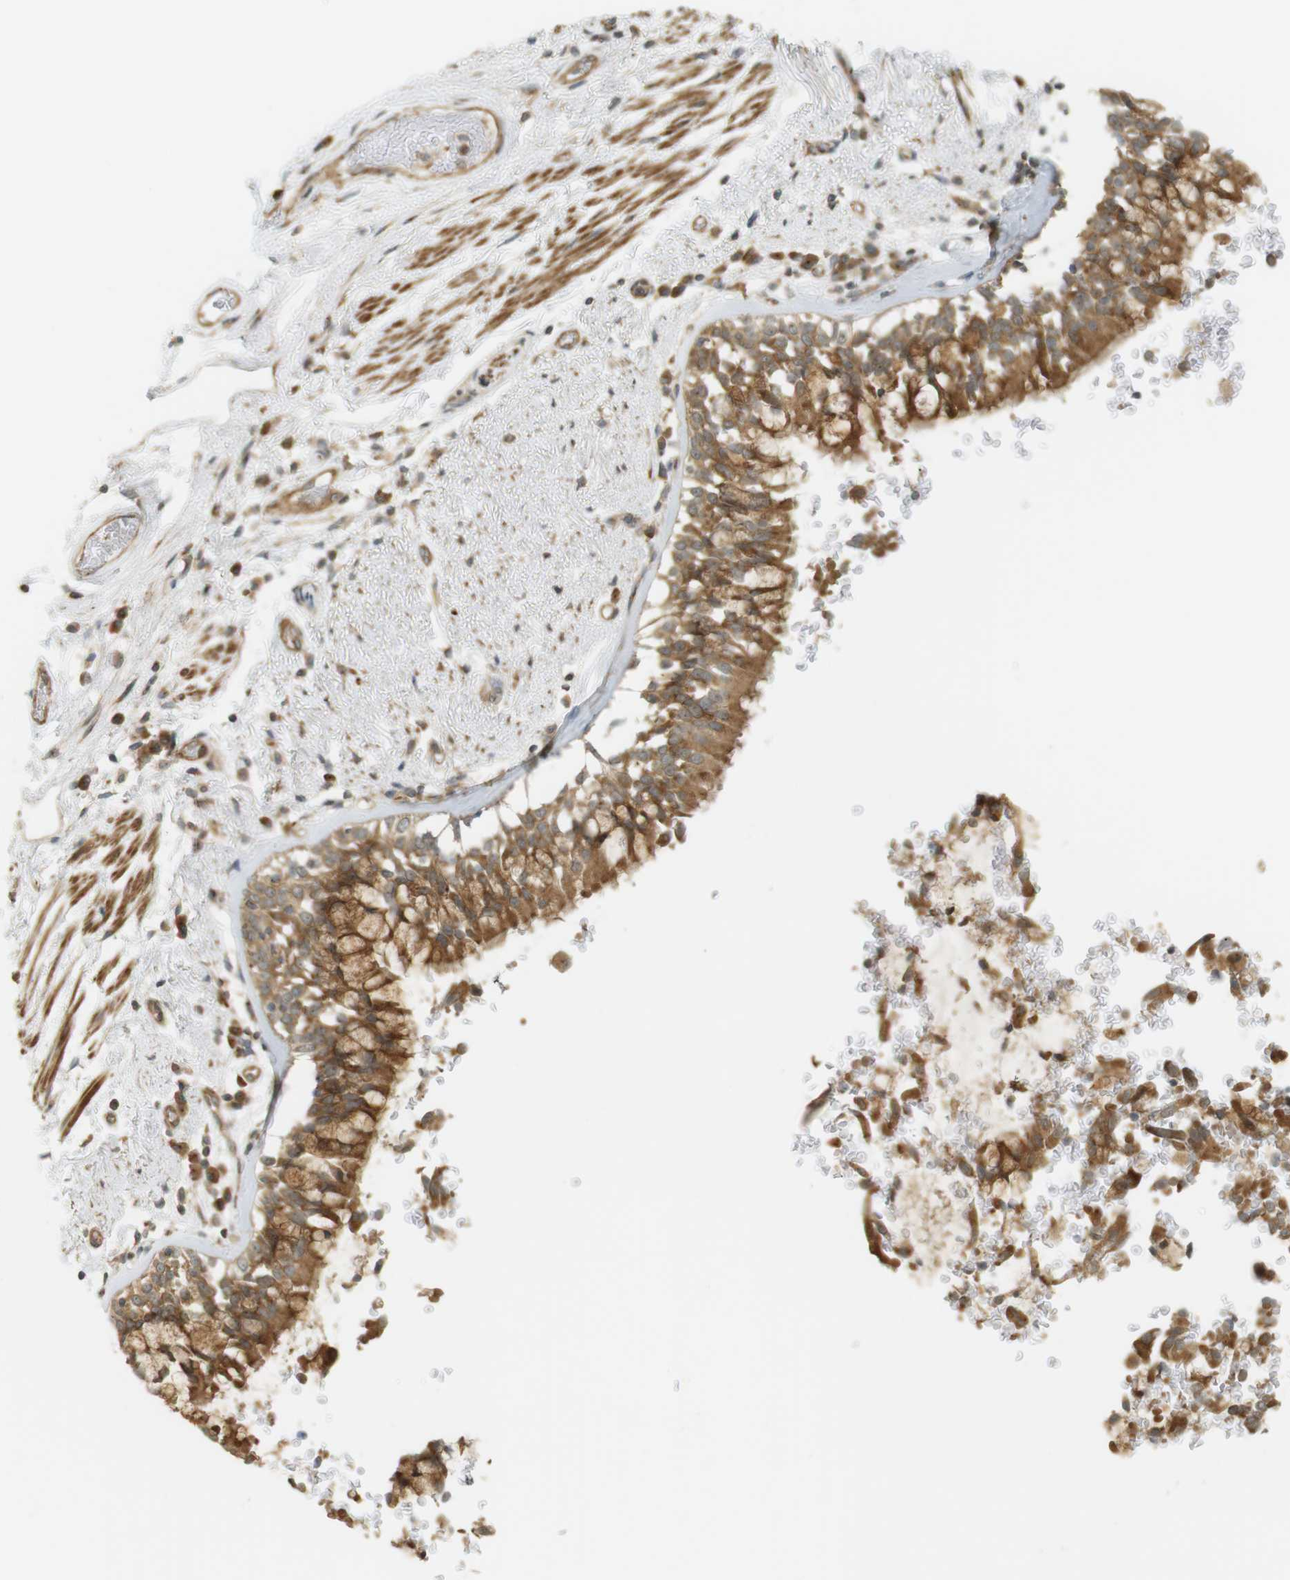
{"staining": {"intensity": "moderate", "quantity": ">75%", "location": "cytoplasmic/membranous"}, "tissue": "bronchus", "cell_type": "Respiratory epithelial cells", "image_type": "normal", "snomed": [{"axis": "morphology", "description": "Normal tissue, NOS"}, {"axis": "morphology", "description": "Adenocarcinoma, NOS"}, {"axis": "topography", "description": "Bronchus"}, {"axis": "topography", "description": "Lung"}], "caption": "An image of human bronchus stained for a protein demonstrates moderate cytoplasmic/membranous brown staining in respiratory epithelial cells.", "gene": "PA2G4", "patient": {"sex": "male", "age": 71}}